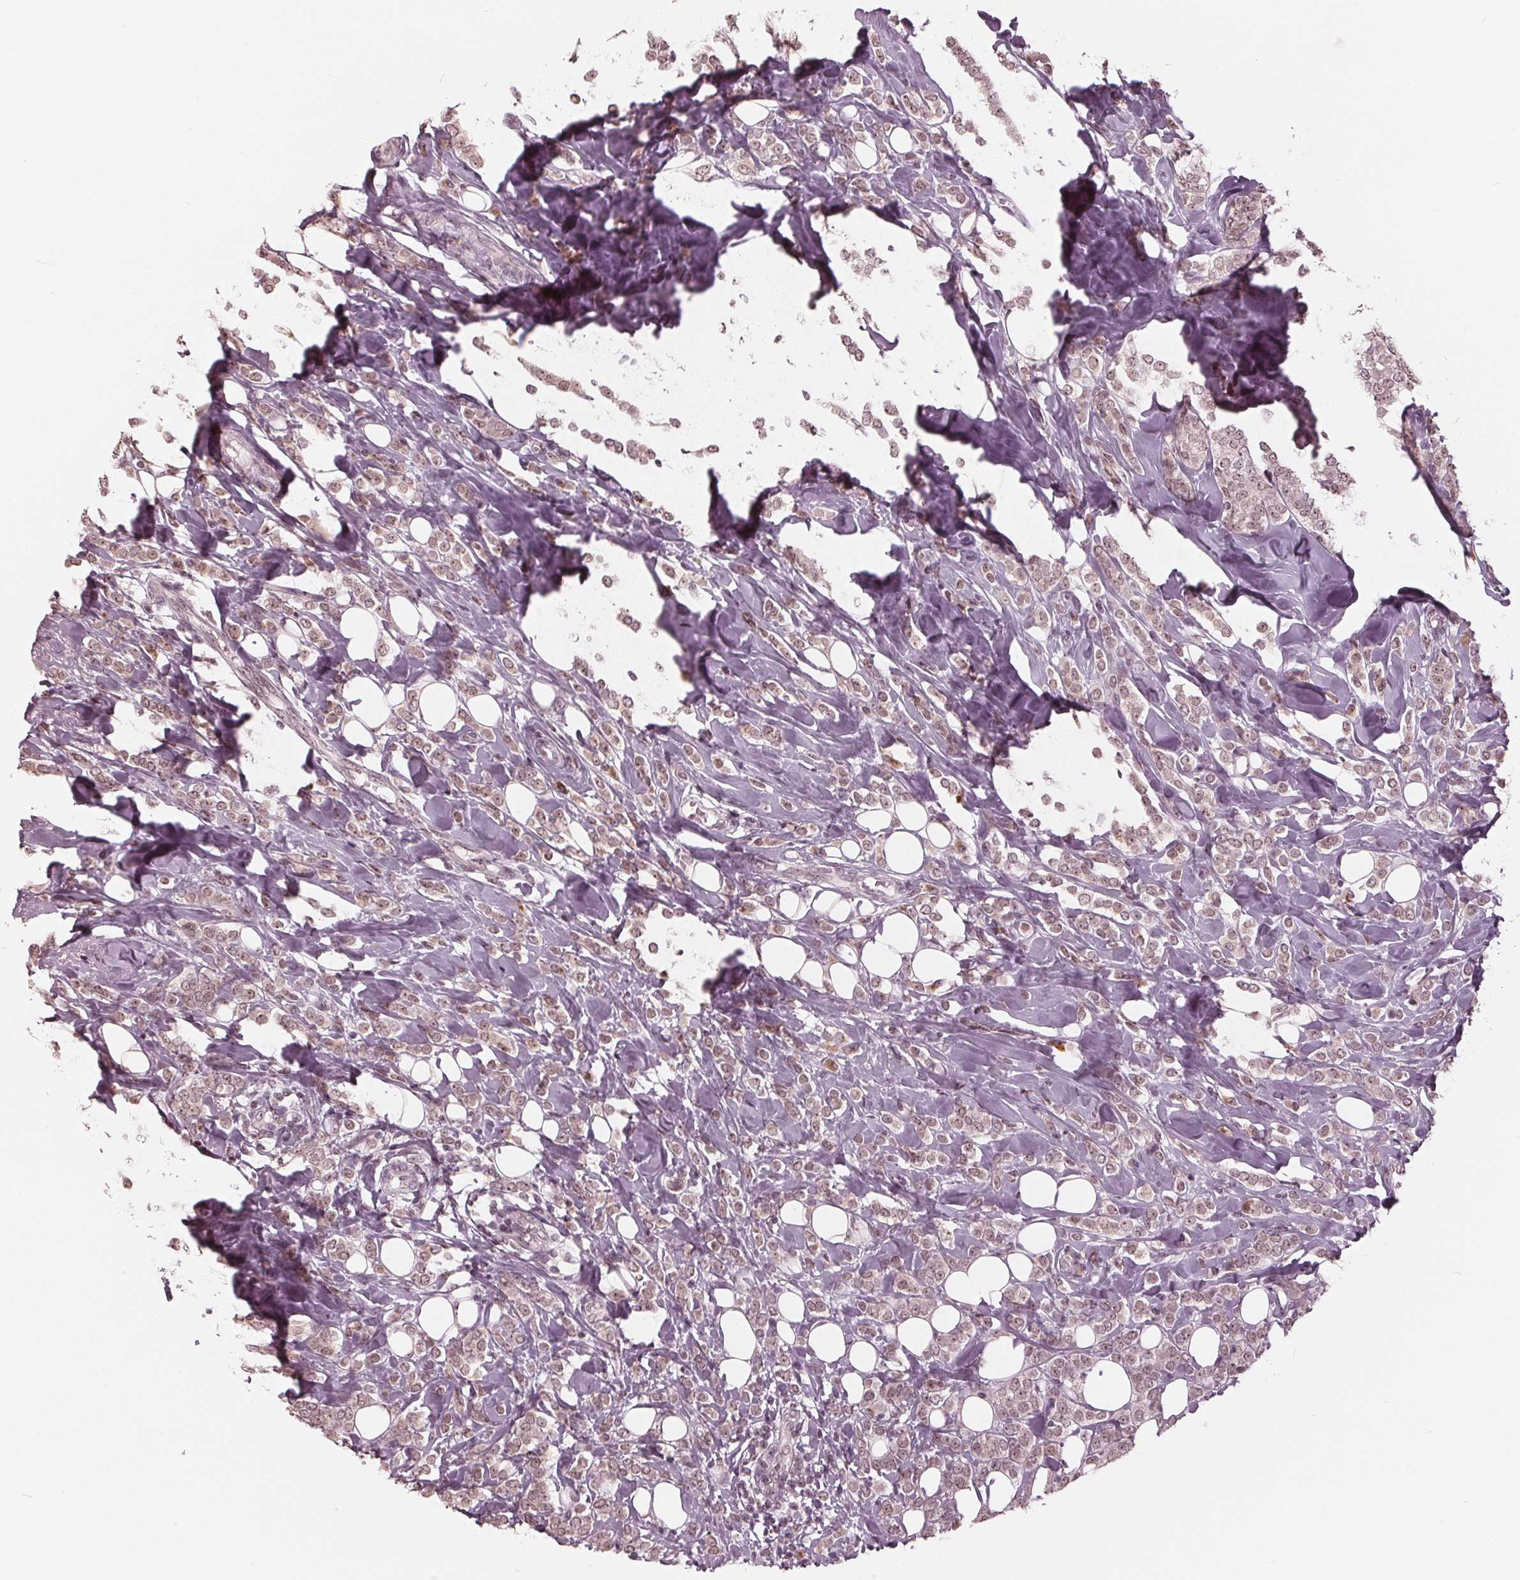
{"staining": {"intensity": "moderate", "quantity": ">75%", "location": "nuclear"}, "tissue": "breast cancer", "cell_type": "Tumor cells", "image_type": "cancer", "snomed": [{"axis": "morphology", "description": "Lobular carcinoma"}, {"axis": "topography", "description": "Breast"}], "caption": "Immunohistochemistry of human breast cancer shows medium levels of moderate nuclear expression in approximately >75% of tumor cells.", "gene": "SLX4", "patient": {"sex": "female", "age": 49}}